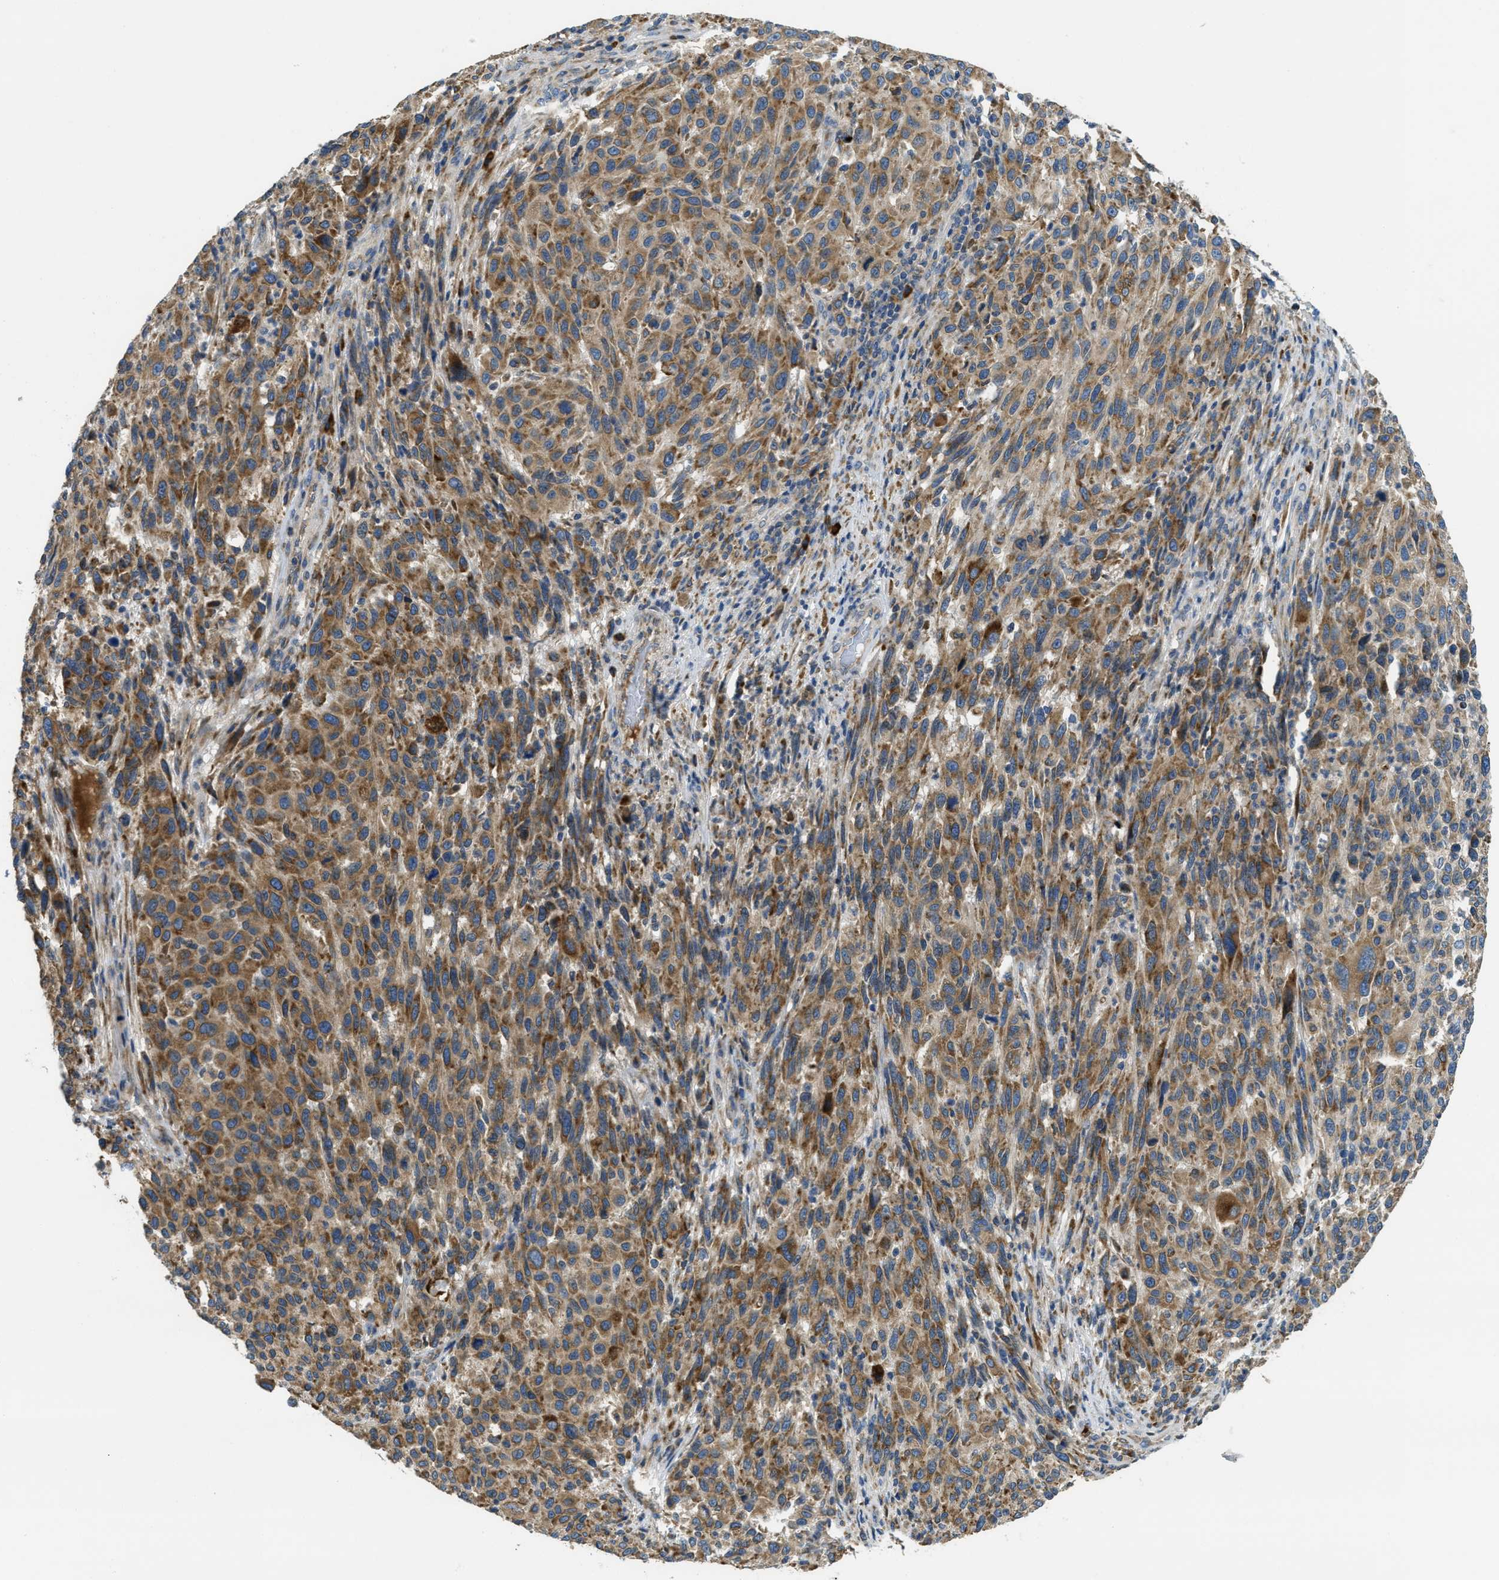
{"staining": {"intensity": "moderate", "quantity": ">75%", "location": "cytoplasmic/membranous"}, "tissue": "melanoma", "cell_type": "Tumor cells", "image_type": "cancer", "snomed": [{"axis": "morphology", "description": "Malignant melanoma, Metastatic site"}, {"axis": "topography", "description": "Lymph node"}], "caption": "Immunohistochemical staining of human melanoma displays medium levels of moderate cytoplasmic/membranous staining in approximately >75% of tumor cells.", "gene": "SSR1", "patient": {"sex": "male", "age": 61}}